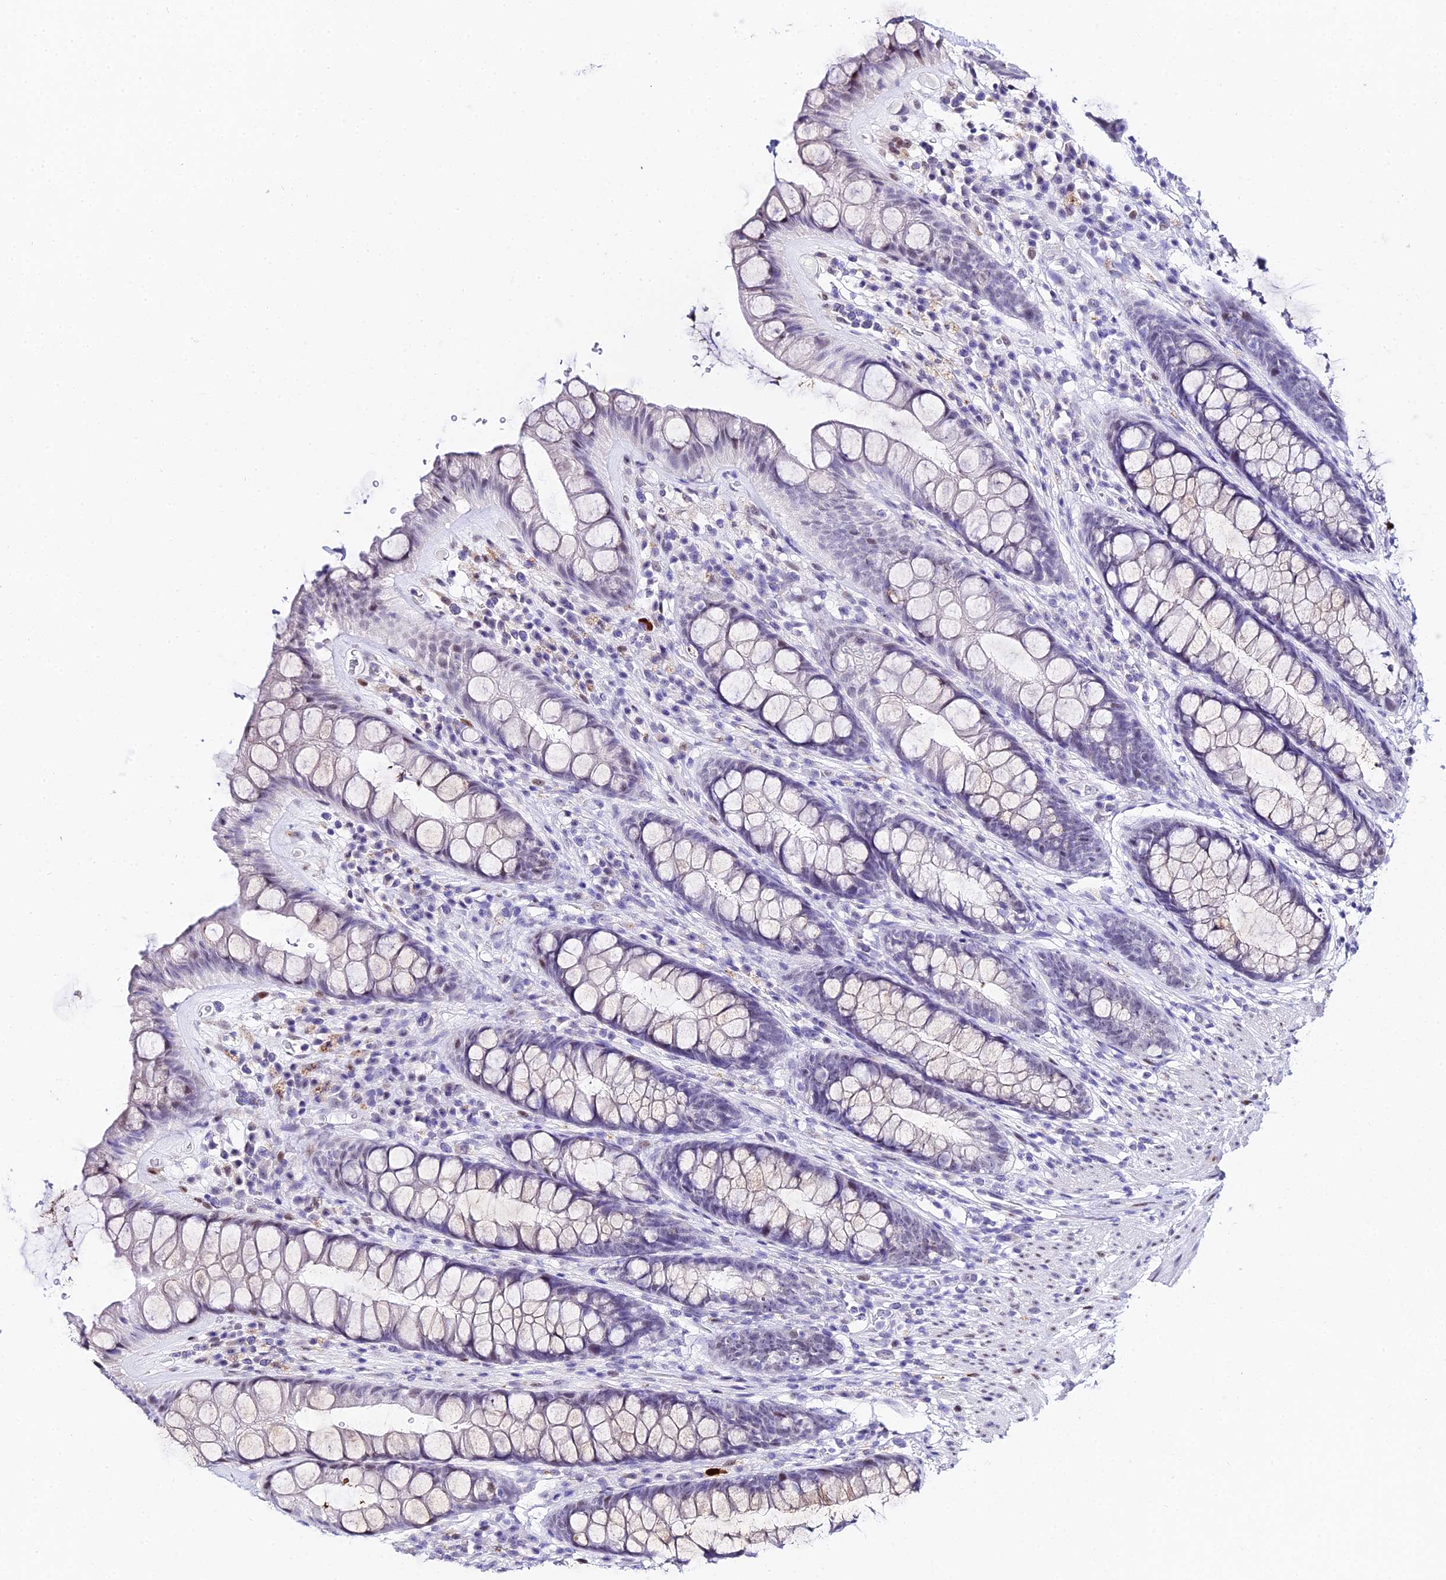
{"staining": {"intensity": "weak", "quantity": "<25%", "location": "nuclear"}, "tissue": "rectum", "cell_type": "Glandular cells", "image_type": "normal", "snomed": [{"axis": "morphology", "description": "Normal tissue, NOS"}, {"axis": "topography", "description": "Rectum"}], "caption": "Glandular cells are negative for brown protein staining in benign rectum. (DAB immunohistochemistry (IHC), high magnification).", "gene": "POFUT2", "patient": {"sex": "male", "age": 74}}